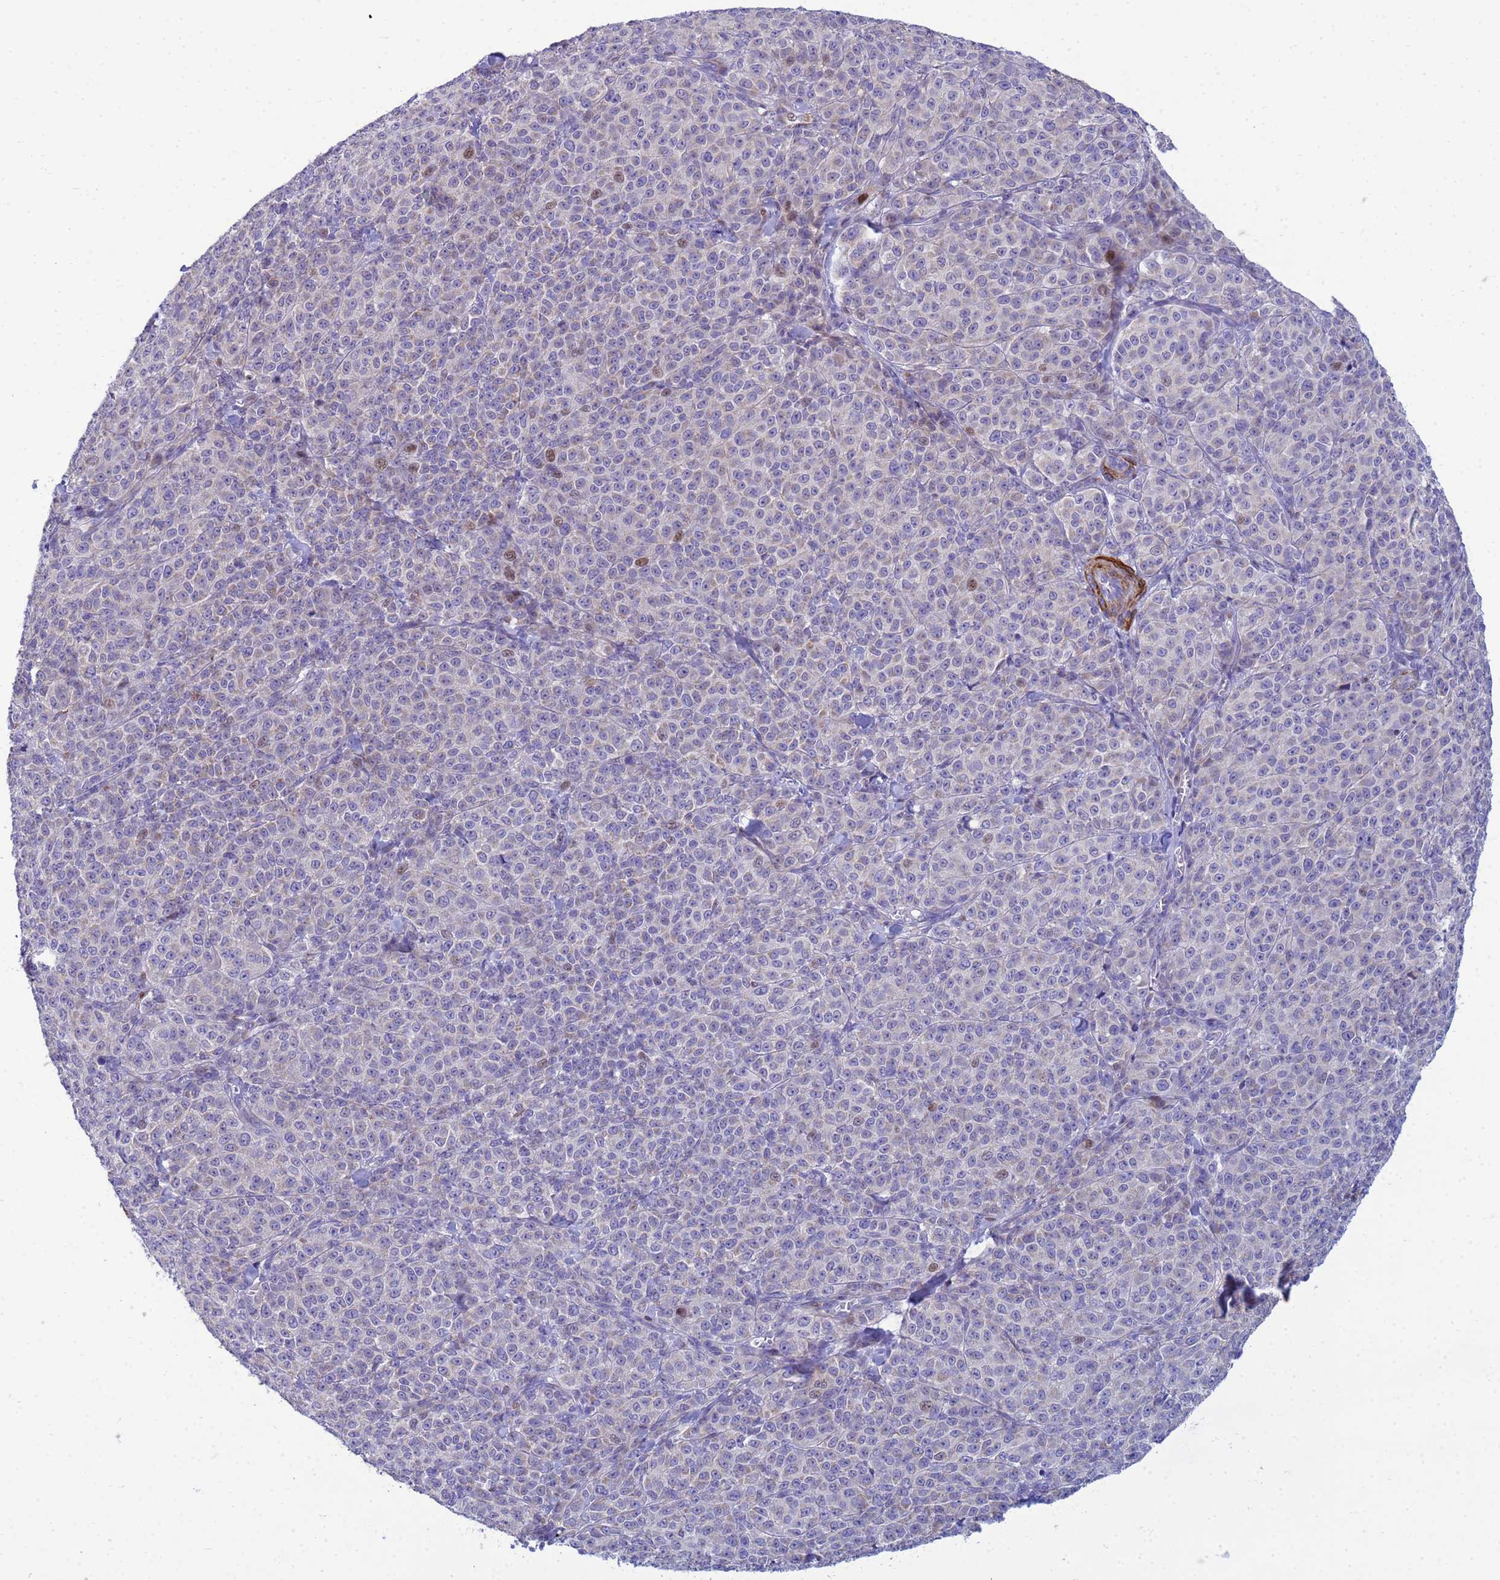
{"staining": {"intensity": "weak", "quantity": "<25%", "location": "nuclear"}, "tissue": "melanoma", "cell_type": "Tumor cells", "image_type": "cancer", "snomed": [{"axis": "morphology", "description": "Normal tissue, NOS"}, {"axis": "morphology", "description": "Malignant melanoma, NOS"}, {"axis": "topography", "description": "Skin"}], "caption": "Tumor cells are negative for brown protein staining in malignant melanoma.", "gene": "P2RX7", "patient": {"sex": "female", "age": 34}}